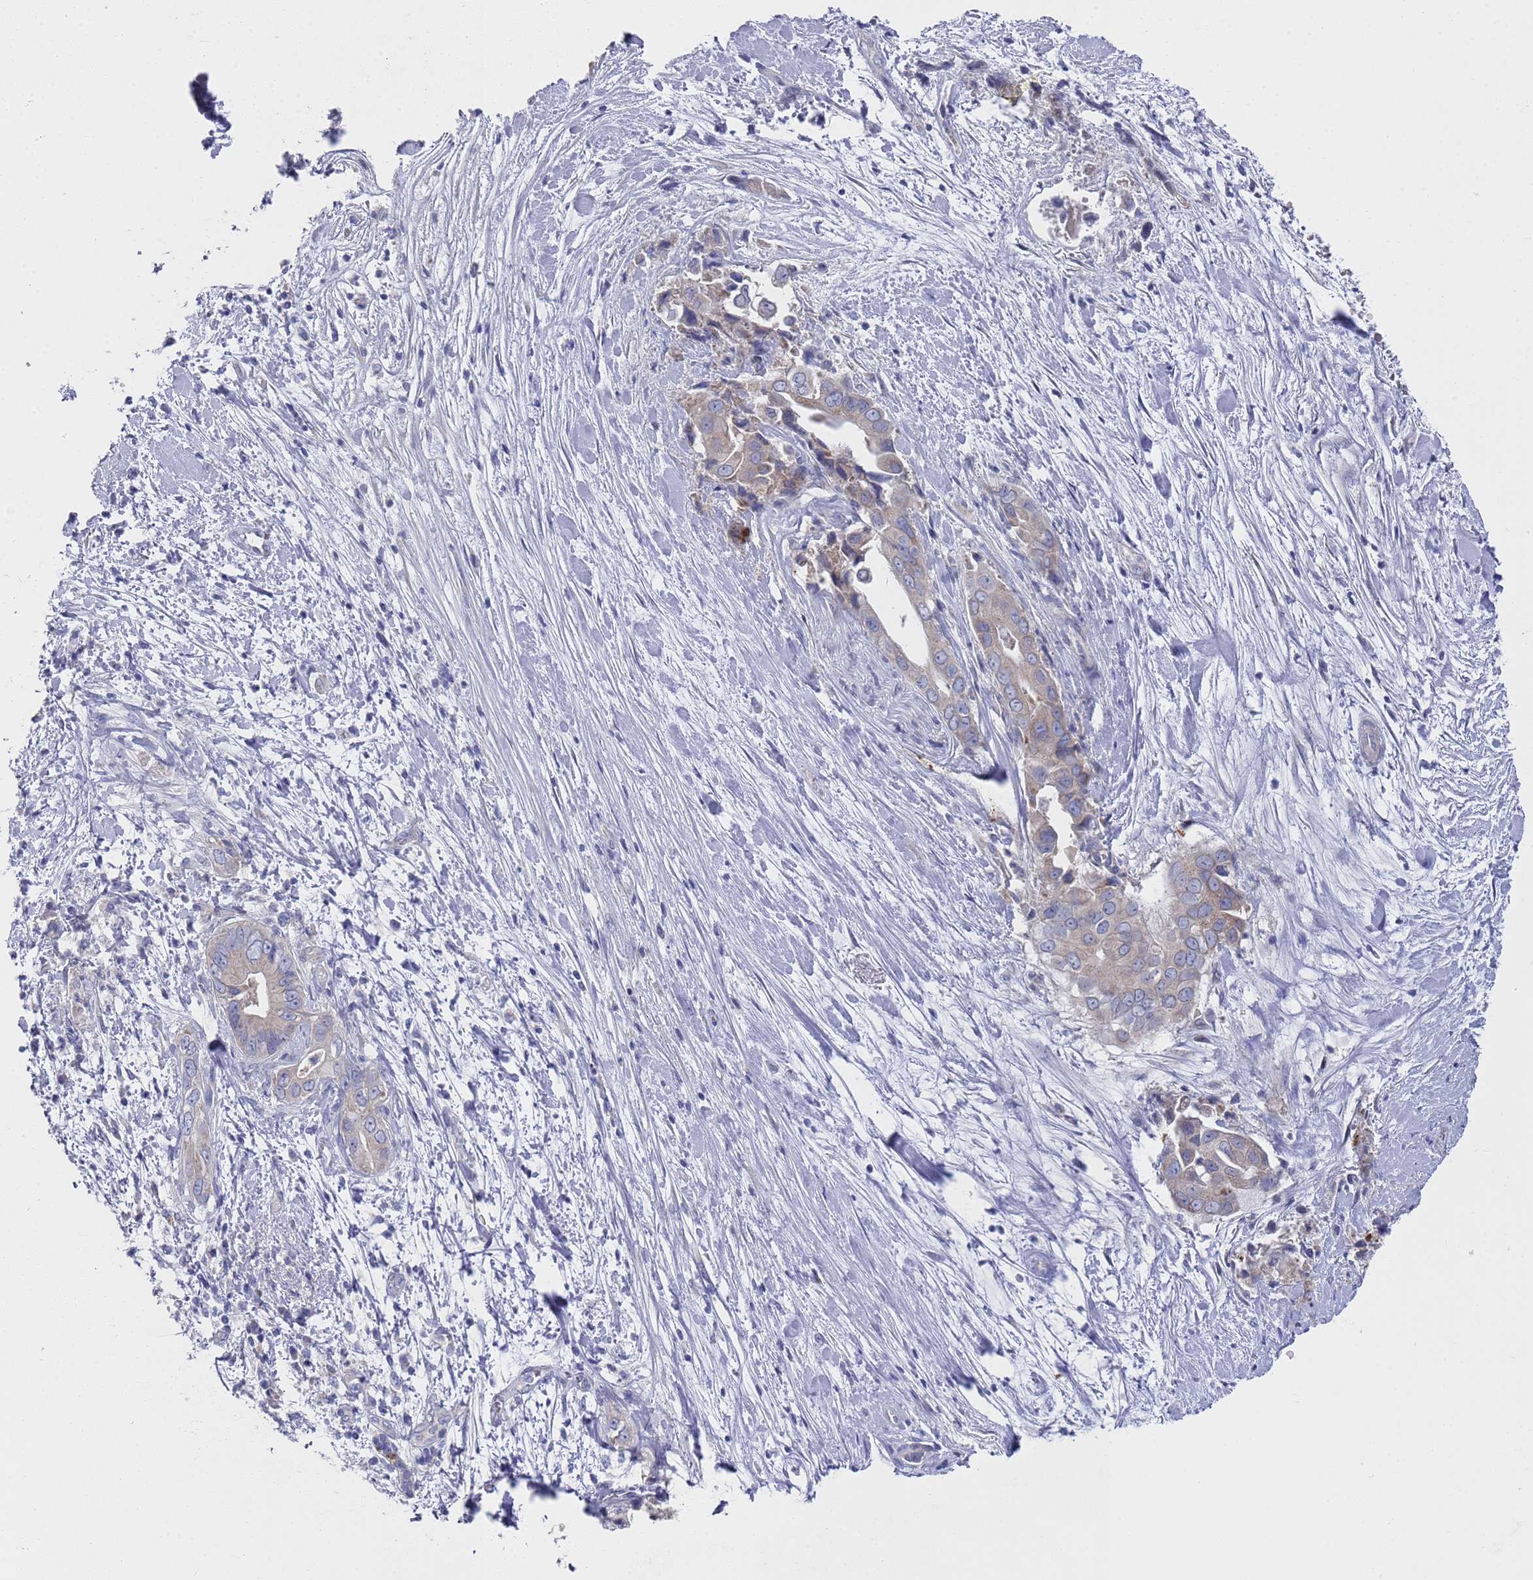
{"staining": {"intensity": "weak", "quantity": "25%-75%", "location": "cytoplasmic/membranous"}, "tissue": "pancreatic cancer", "cell_type": "Tumor cells", "image_type": "cancer", "snomed": [{"axis": "morphology", "description": "Adenocarcinoma, NOS"}, {"axis": "topography", "description": "Pancreas"}], "caption": "Immunohistochemical staining of pancreatic cancer (adenocarcinoma) demonstrates low levels of weak cytoplasmic/membranous protein staining in approximately 25%-75% of tumor cells.", "gene": "NPEPPS", "patient": {"sex": "female", "age": 78}}